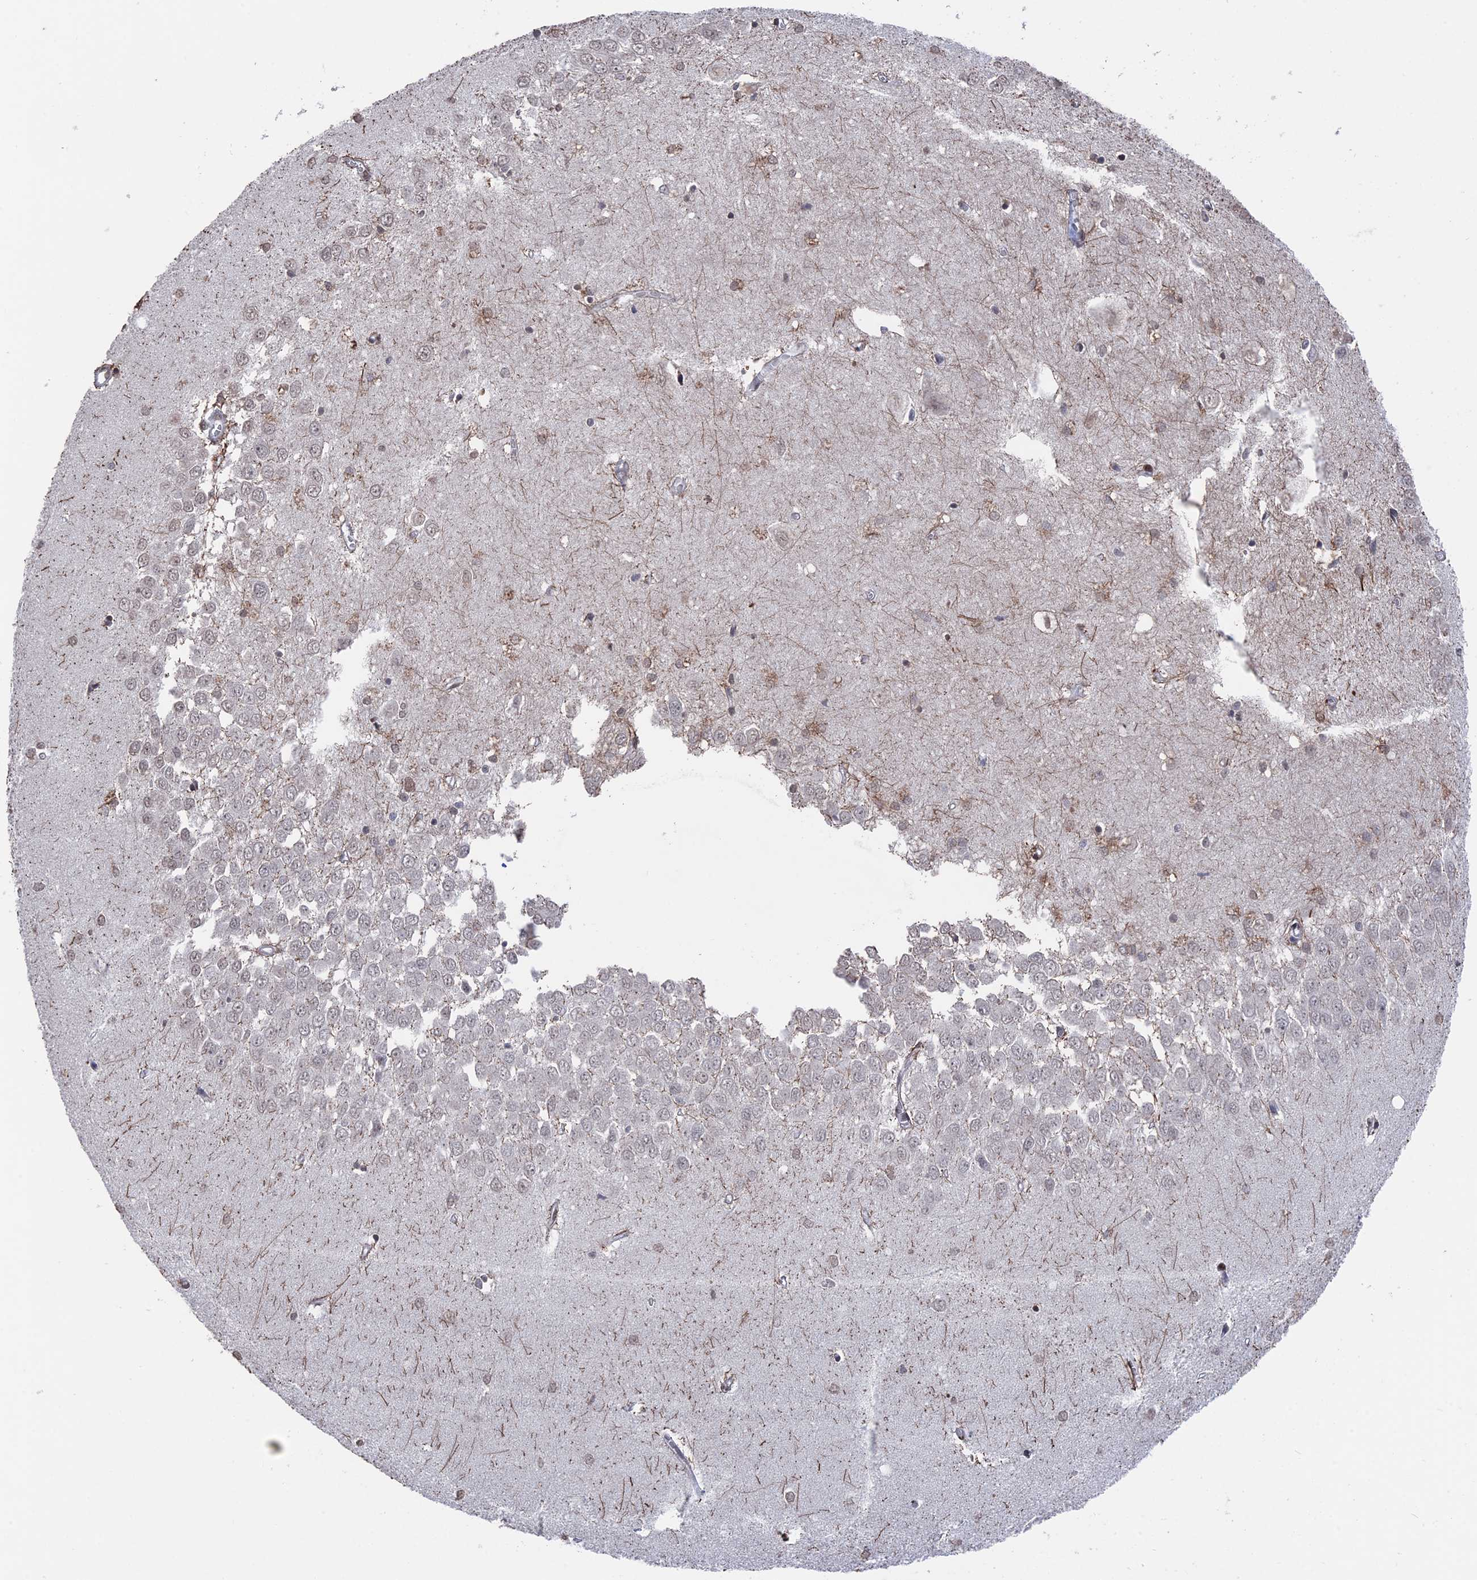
{"staining": {"intensity": "weak", "quantity": "<25%", "location": "cytoplasmic/membranous"}, "tissue": "hippocampus", "cell_type": "Glial cells", "image_type": "normal", "snomed": [{"axis": "morphology", "description": "Normal tissue, NOS"}, {"axis": "topography", "description": "Hippocampus"}], "caption": "A high-resolution photomicrograph shows immunohistochemistry staining of benign hippocampus, which displays no significant expression in glial cells.", "gene": "NR2C2AP", "patient": {"sex": "female", "age": 64}}